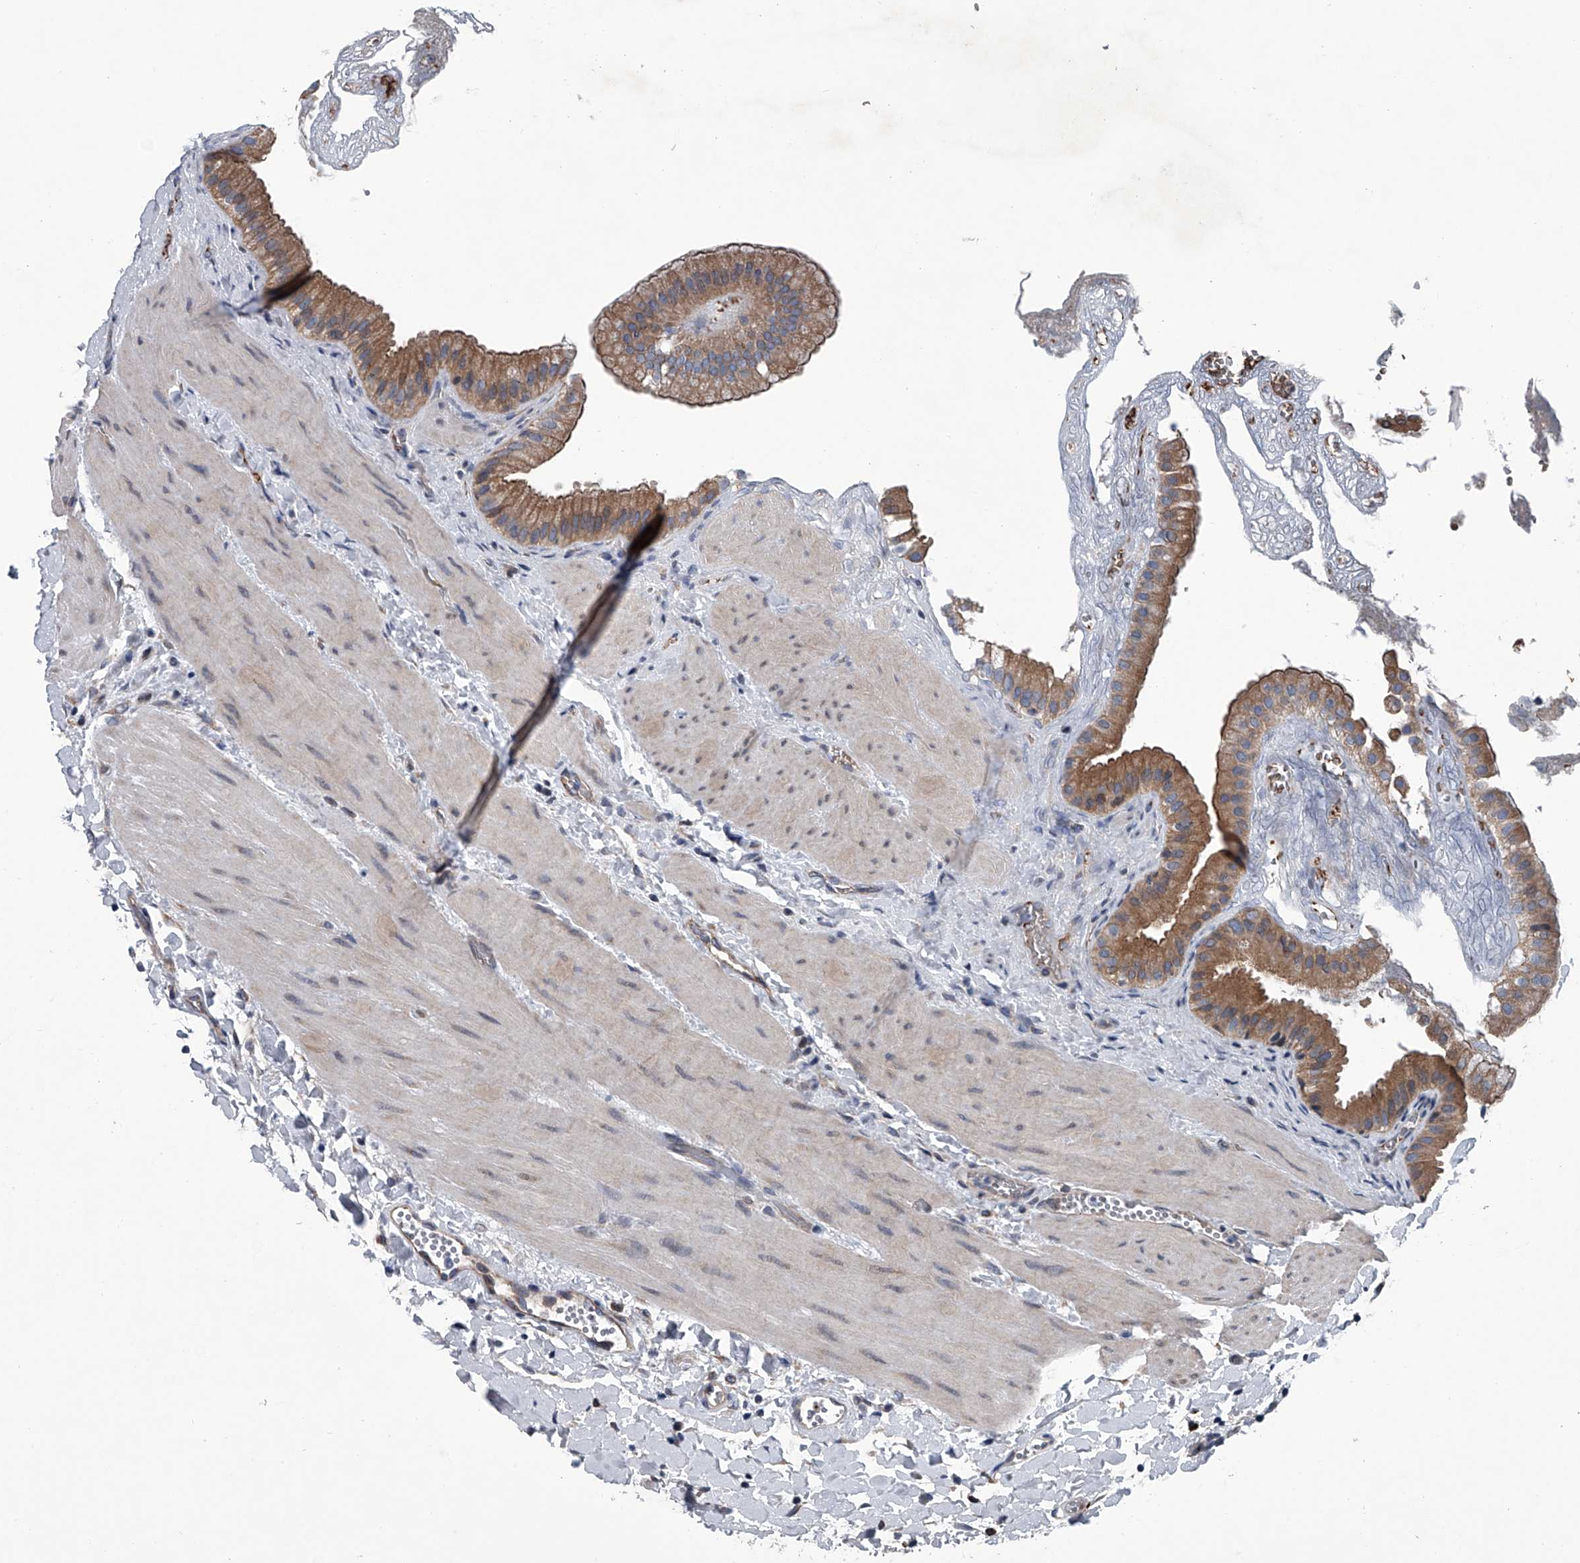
{"staining": {"intensity": "moderate", "quantity": ">75%", "location": "cytoplasmic/membranous"}, "tissue": "gallbladder", "cell_type": "Glandular cells", "image_type": "normal", "snomed": [{"axis": "morphology", "description": "Normal tissue, NOS"}, {"axis": "topography", "description": "Gallbladder"}], "caption": "A histopathology image of gallbladder stained for a protein demonstrates moderate cytoplasmic/membranous brown staining in glandular cells. The staining was performed using DAB to visualize the protein expression in brown, while the nuclei were stained in blue with hematoxylin (Magnification: 20x).", "gene": "ABCG1", "patient": {"sex": "male", "age": 55}}